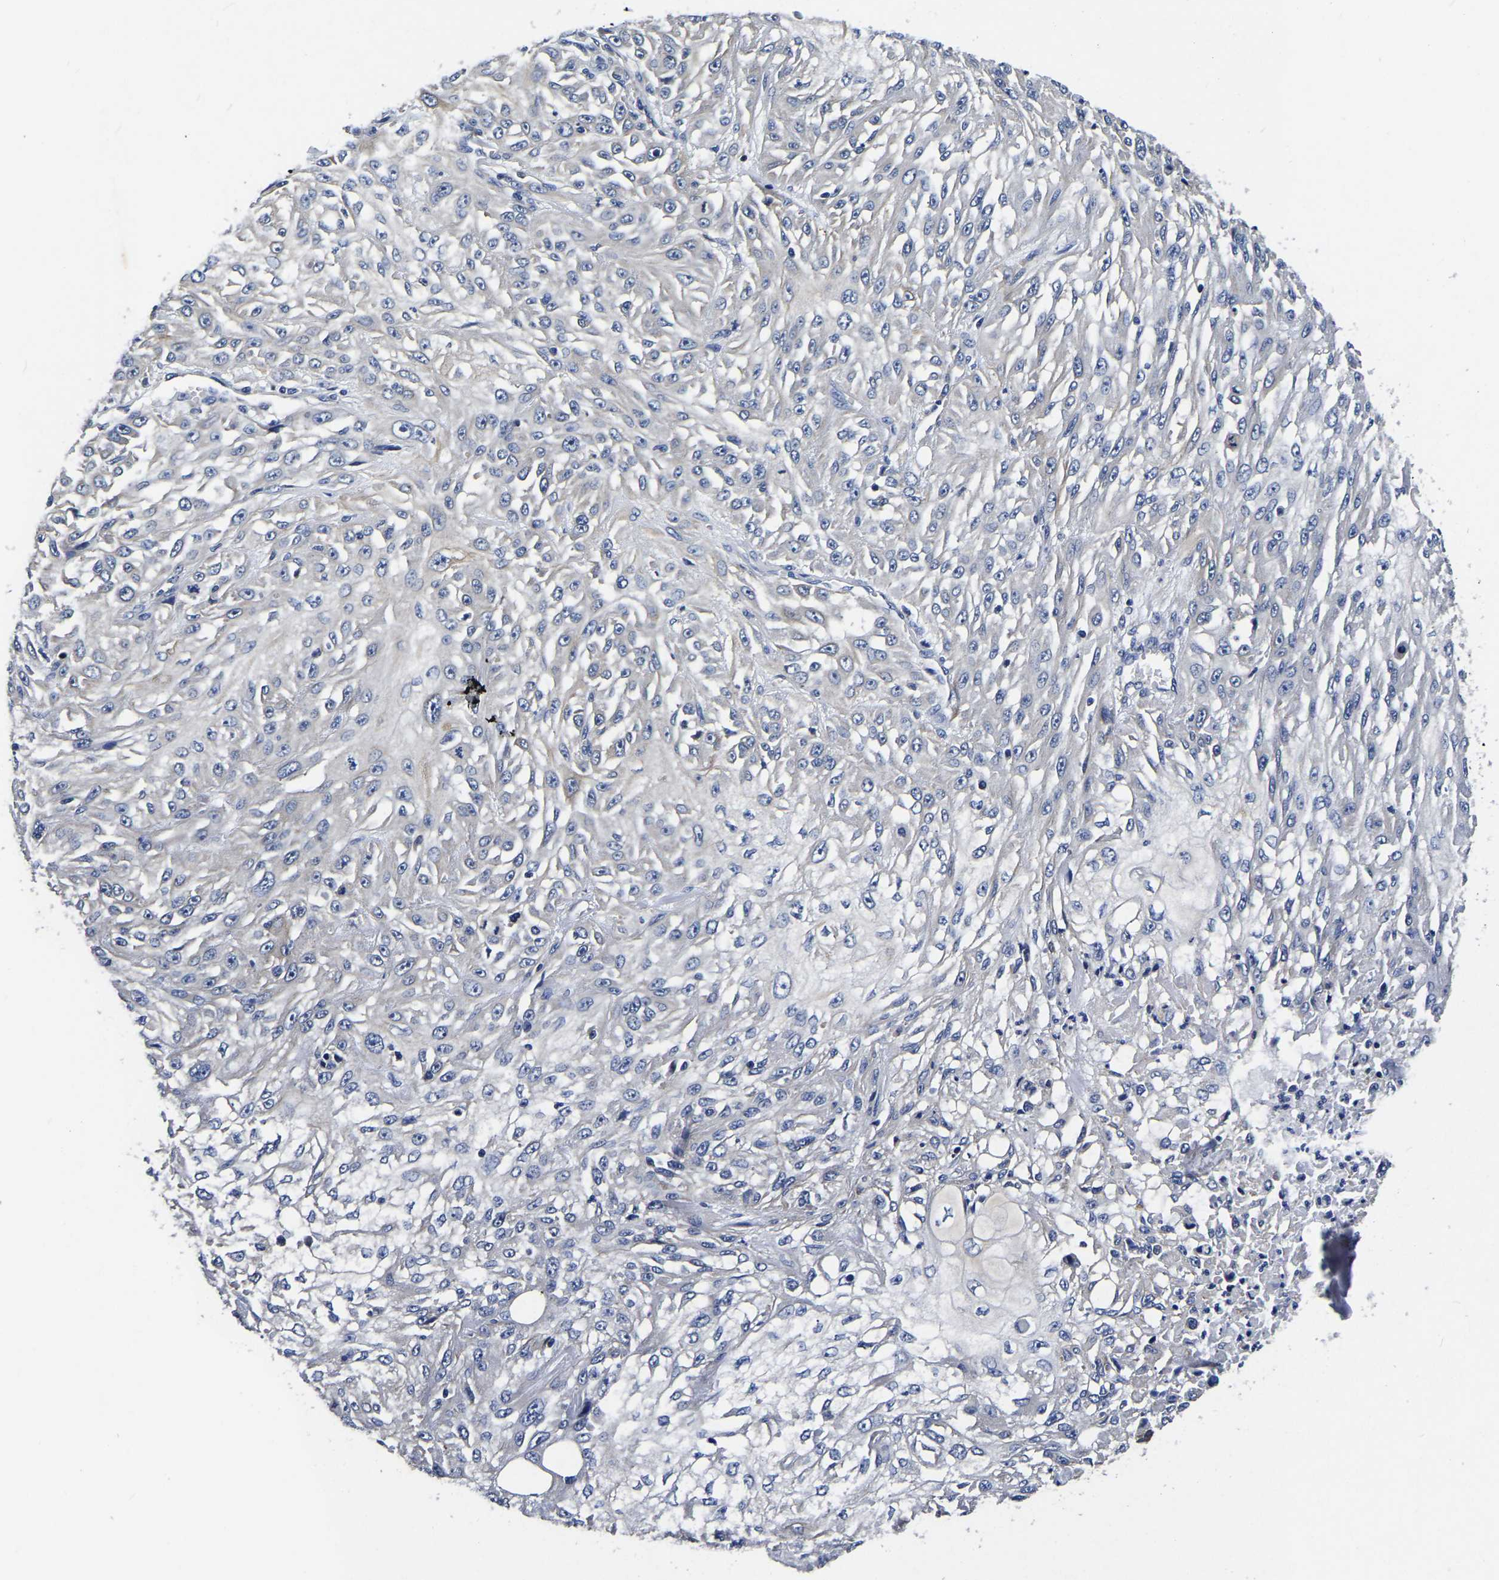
{"staining": {"intensity": "negative", "quantity": "none", "location": "none"}, "tissue": "skin cancer", "cell_type": "Tumor cells", "image_type": "cancer", "snomed": [{"axis": "morphology", "description": "Squamous cell carcinoma, NOS"}, {"axis": "morphology", "description": "Squamous cell carcinoma, metastatic, NOS"}, {"axis": "topography", "description": "Skin"}, {"axis": "topography", "description": "Lymph node"}], "caption": "DAB immunohistochemical staining of human skin cancer reveals no significant expression in tumor cells.", "gene": "KCTD17", "patient": {"sex": "male", "age": 75}}